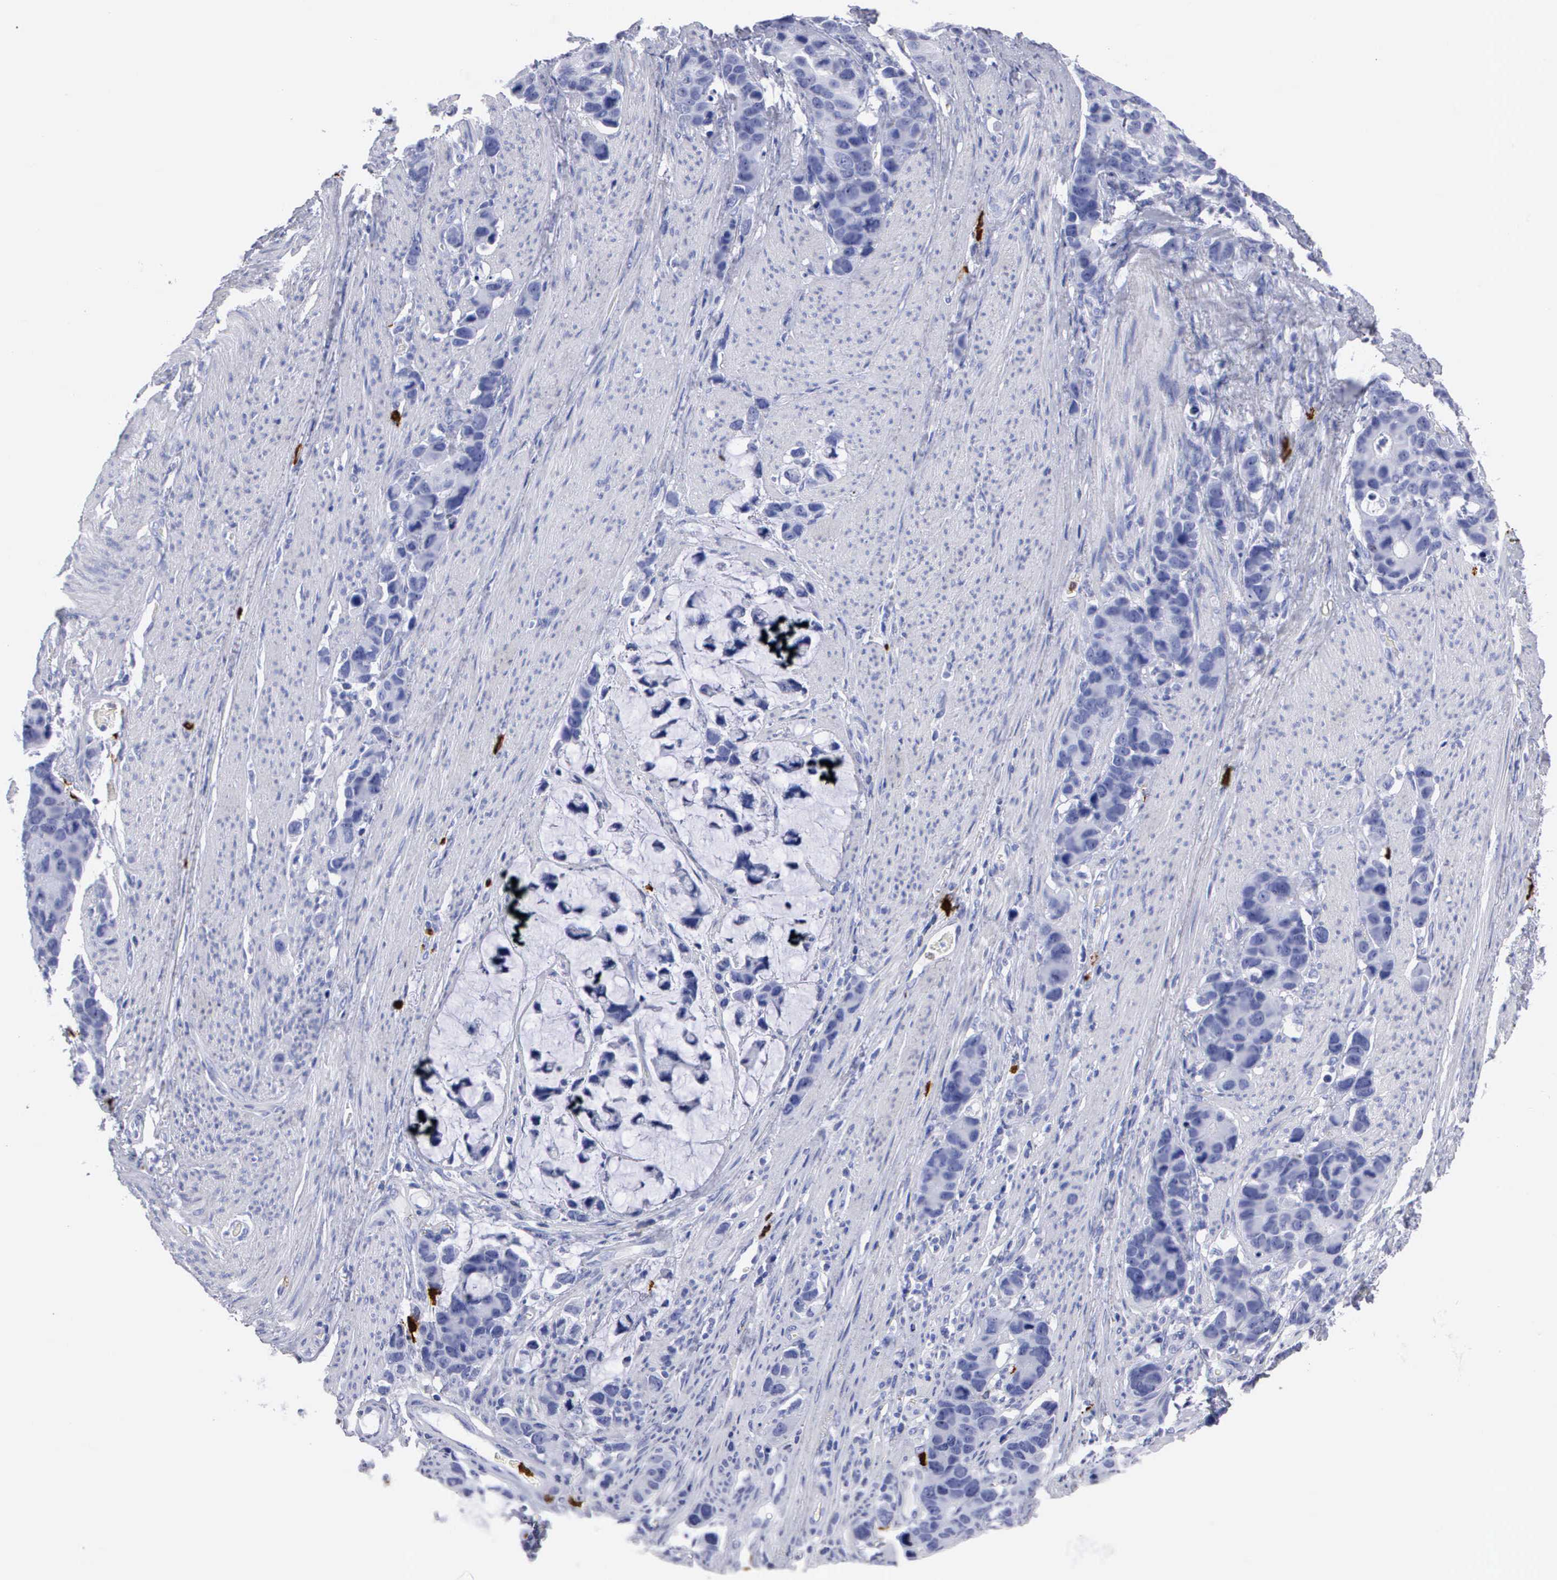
{"staining": {"intensity": "negative", "quantity": "none", "location": "none"}, "tissue": "stomach cancer", "cell_type": "Tumor cells", "image_type": "cancer", "snomed": [{"axis": "morphology", "description": "Adenocarcinoma, NOS"}, {"axis": "topography", "description": "Stomach, upper"}], "caption": "An immunohistochemistry photomicrograph of adenocarcinoma (stomach) is shown. There is no staining in tumor cells of adenocarcinoma (stomach).", "gene": "CTSG", "patient": {"sex": "male", "age": 71}}